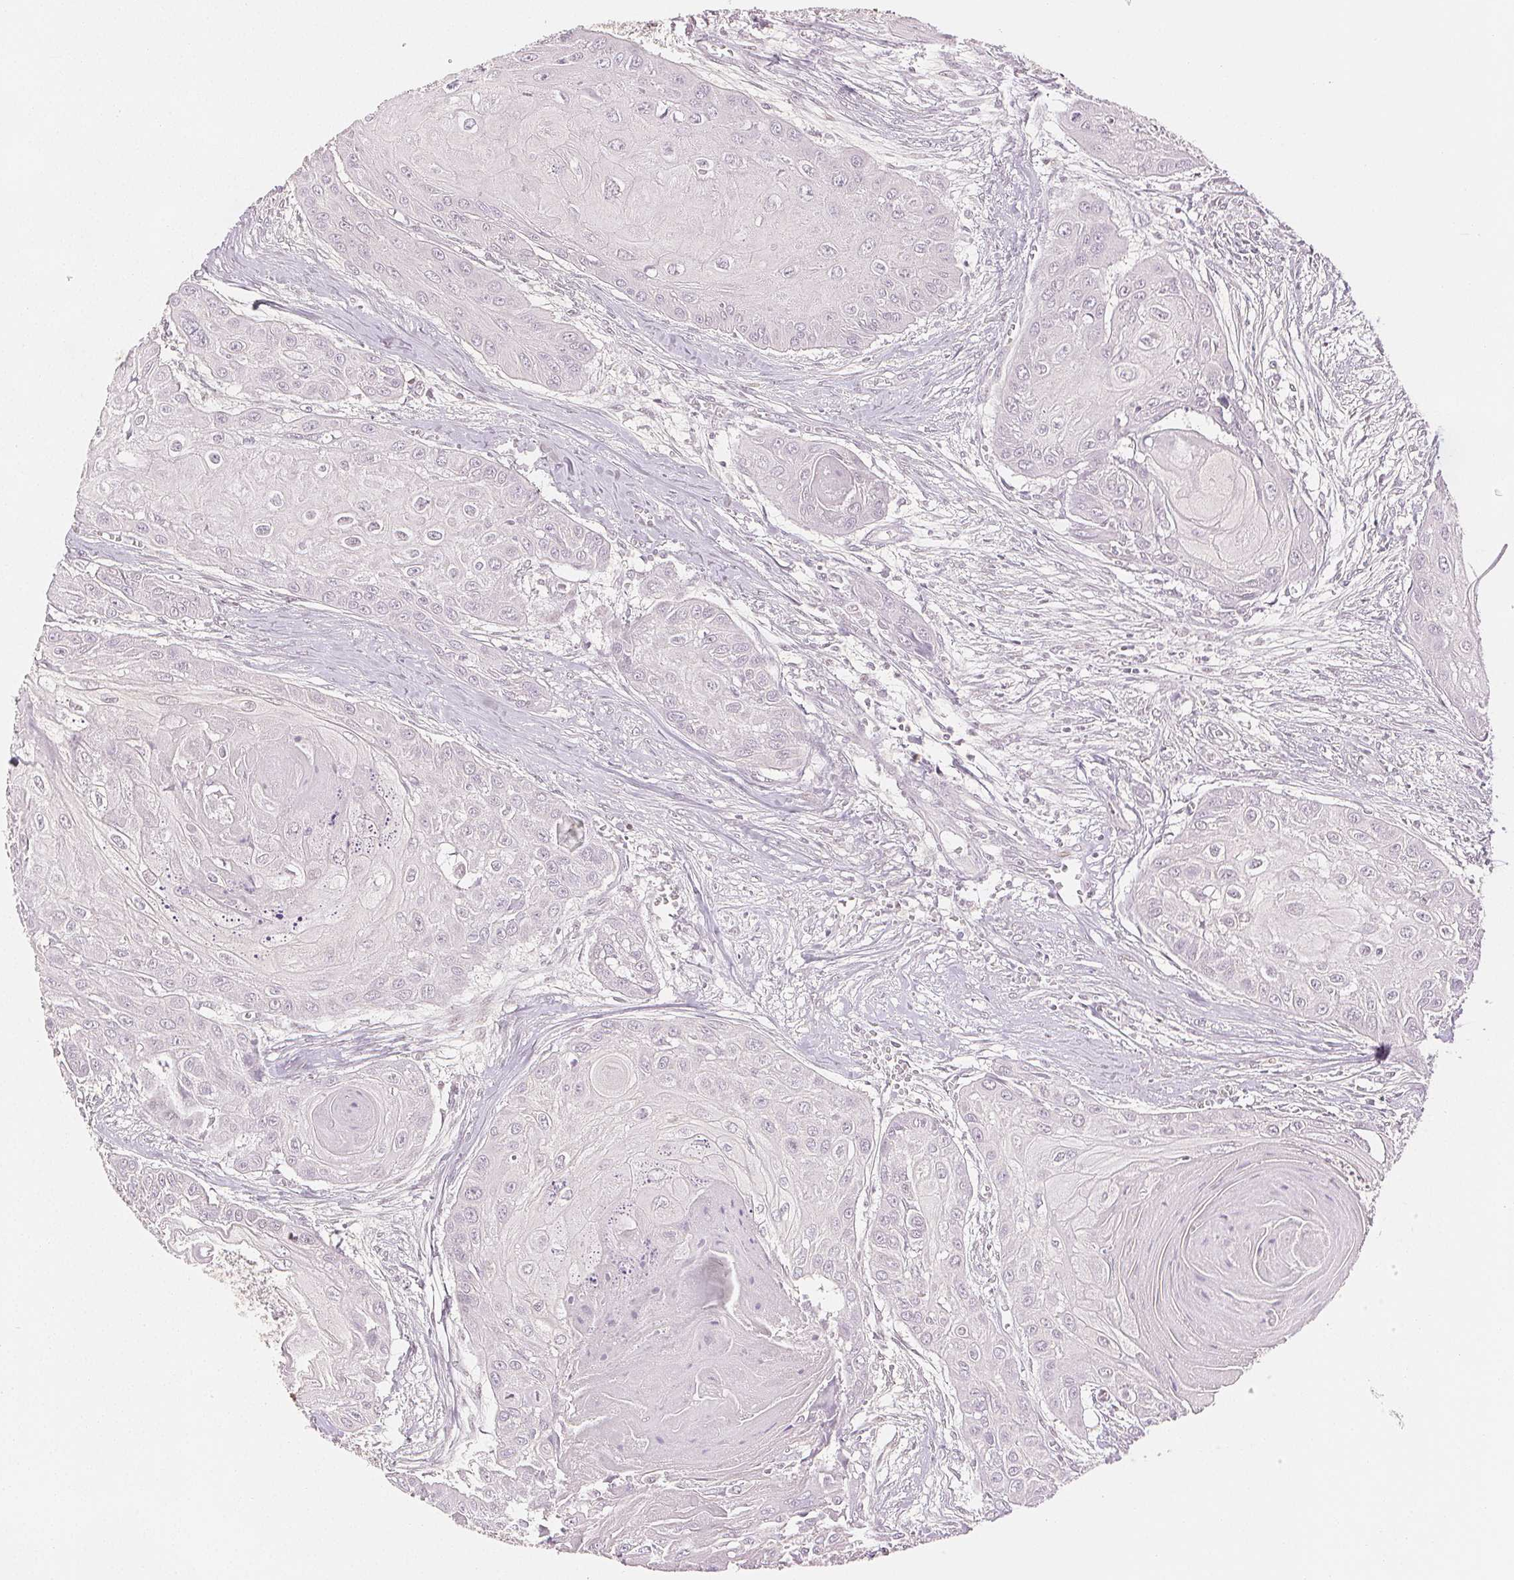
{"staining": {"intensity": "negative", "quantity": "none", "location": "none"}, "tissue": "head and neck cancer", "cell_type": "Tumor cells", "image_type": "cancer", "snomed": [{"axis": "morphology", "description": "Squamous cell carcinoma, NOS"}, {"axis": "topography", "description": "Oral tissue"}, {"axis": "topography", "description": "Head-Neck"}], "caption": "An image of human head and neck cancer (squamous cell carcinoma) is negative for staining in tumor cells.", "gene": "RUNX2", "patient": {"sex": "male", "age": 71}}